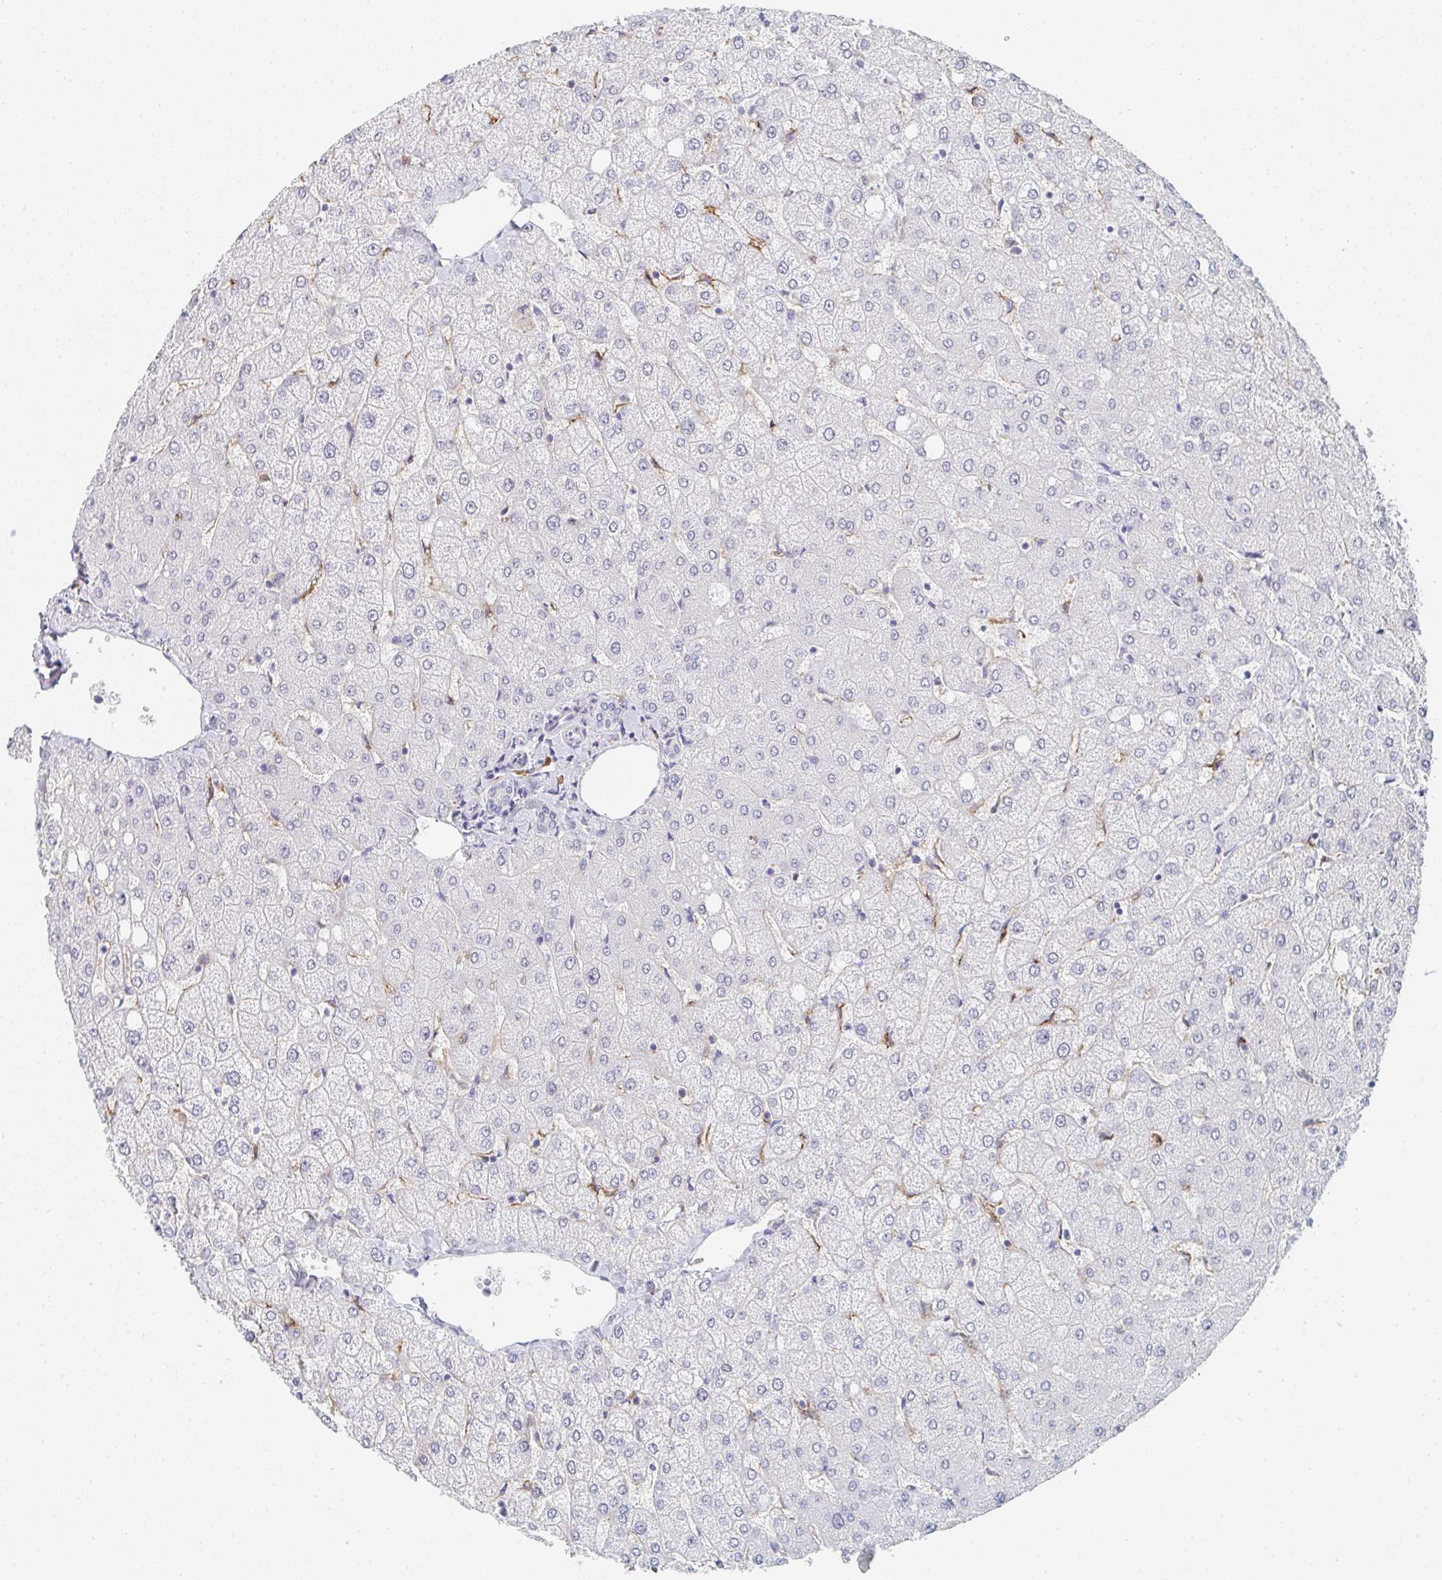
{"staining": {"intensity": "negative", "quantity": "none", "location": "none"}, "tissue": "liver", "cell_type": "Cholangiocytes", "image_type": "normal", "snomed": [{"axis": "morphology", "description": "Normal tissue, NOS"}, {"axis": "topography", "description": "Liver"}], "caption": "Immunohistochemical staining of benign liver shows no significant positivity in cholangiocytes. (Immunohistochemistry, brightfield microscopy, high magnification).", "gene": "DAB2", "patient": {"sex": "female", "age": 54}}